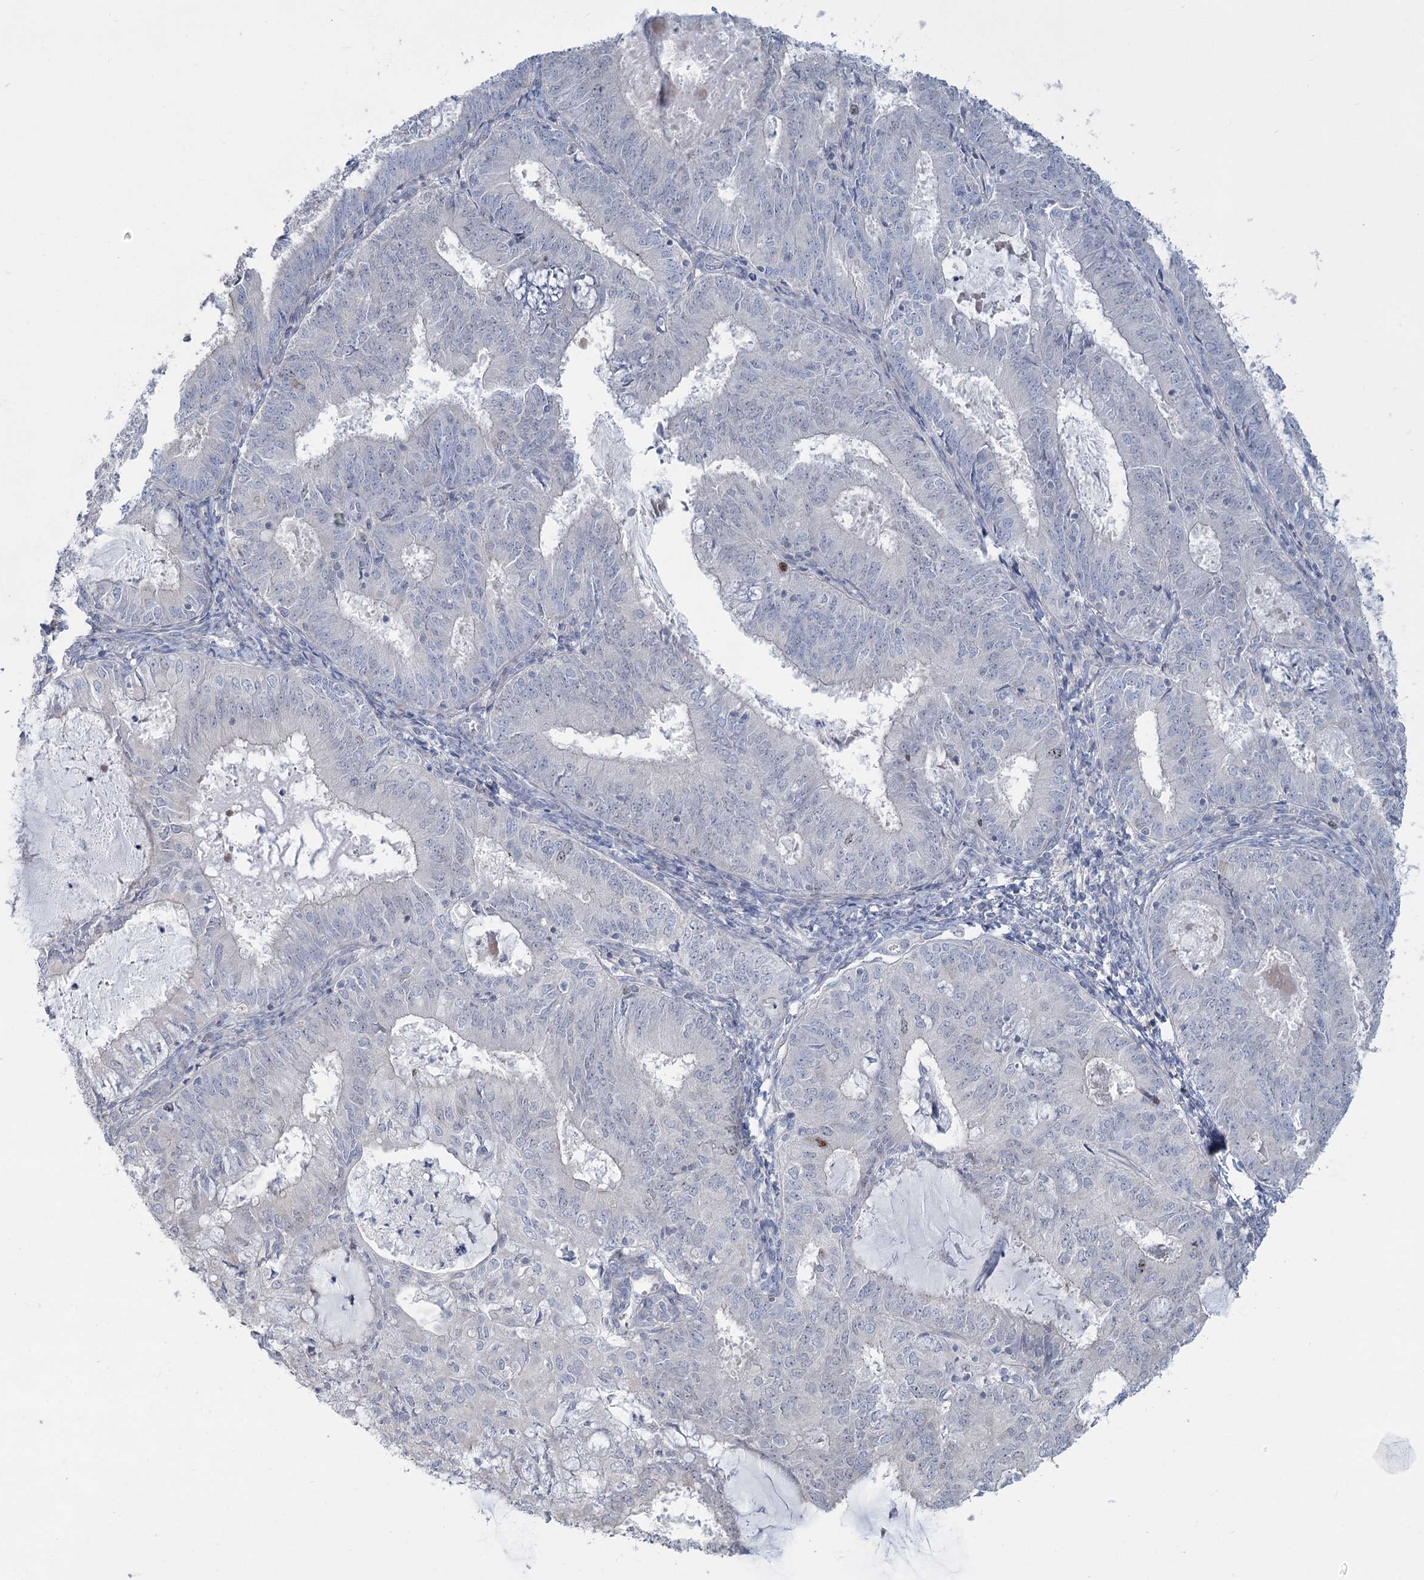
{"staining": {"intensity": "negative", "quantity": "none", "location": "none"}, "tissue": "endometrial cancer", "cell_type": "Tumor cells", "image_type": "cancer", "snomed": [{"axis": "morphology", "description": "Adenocarcinoma, NOS"}, {"axis": "topography", "description": "Endometrium"}], "caption": "DAB (3,3'-diaminobenzidine) immunohistochemical staining of endometrial adenocarcinoma demonstrates no significant staining in tumor cells.", "gene": "ABITRAM", "patient": {"sex": "female", "age": 57}}